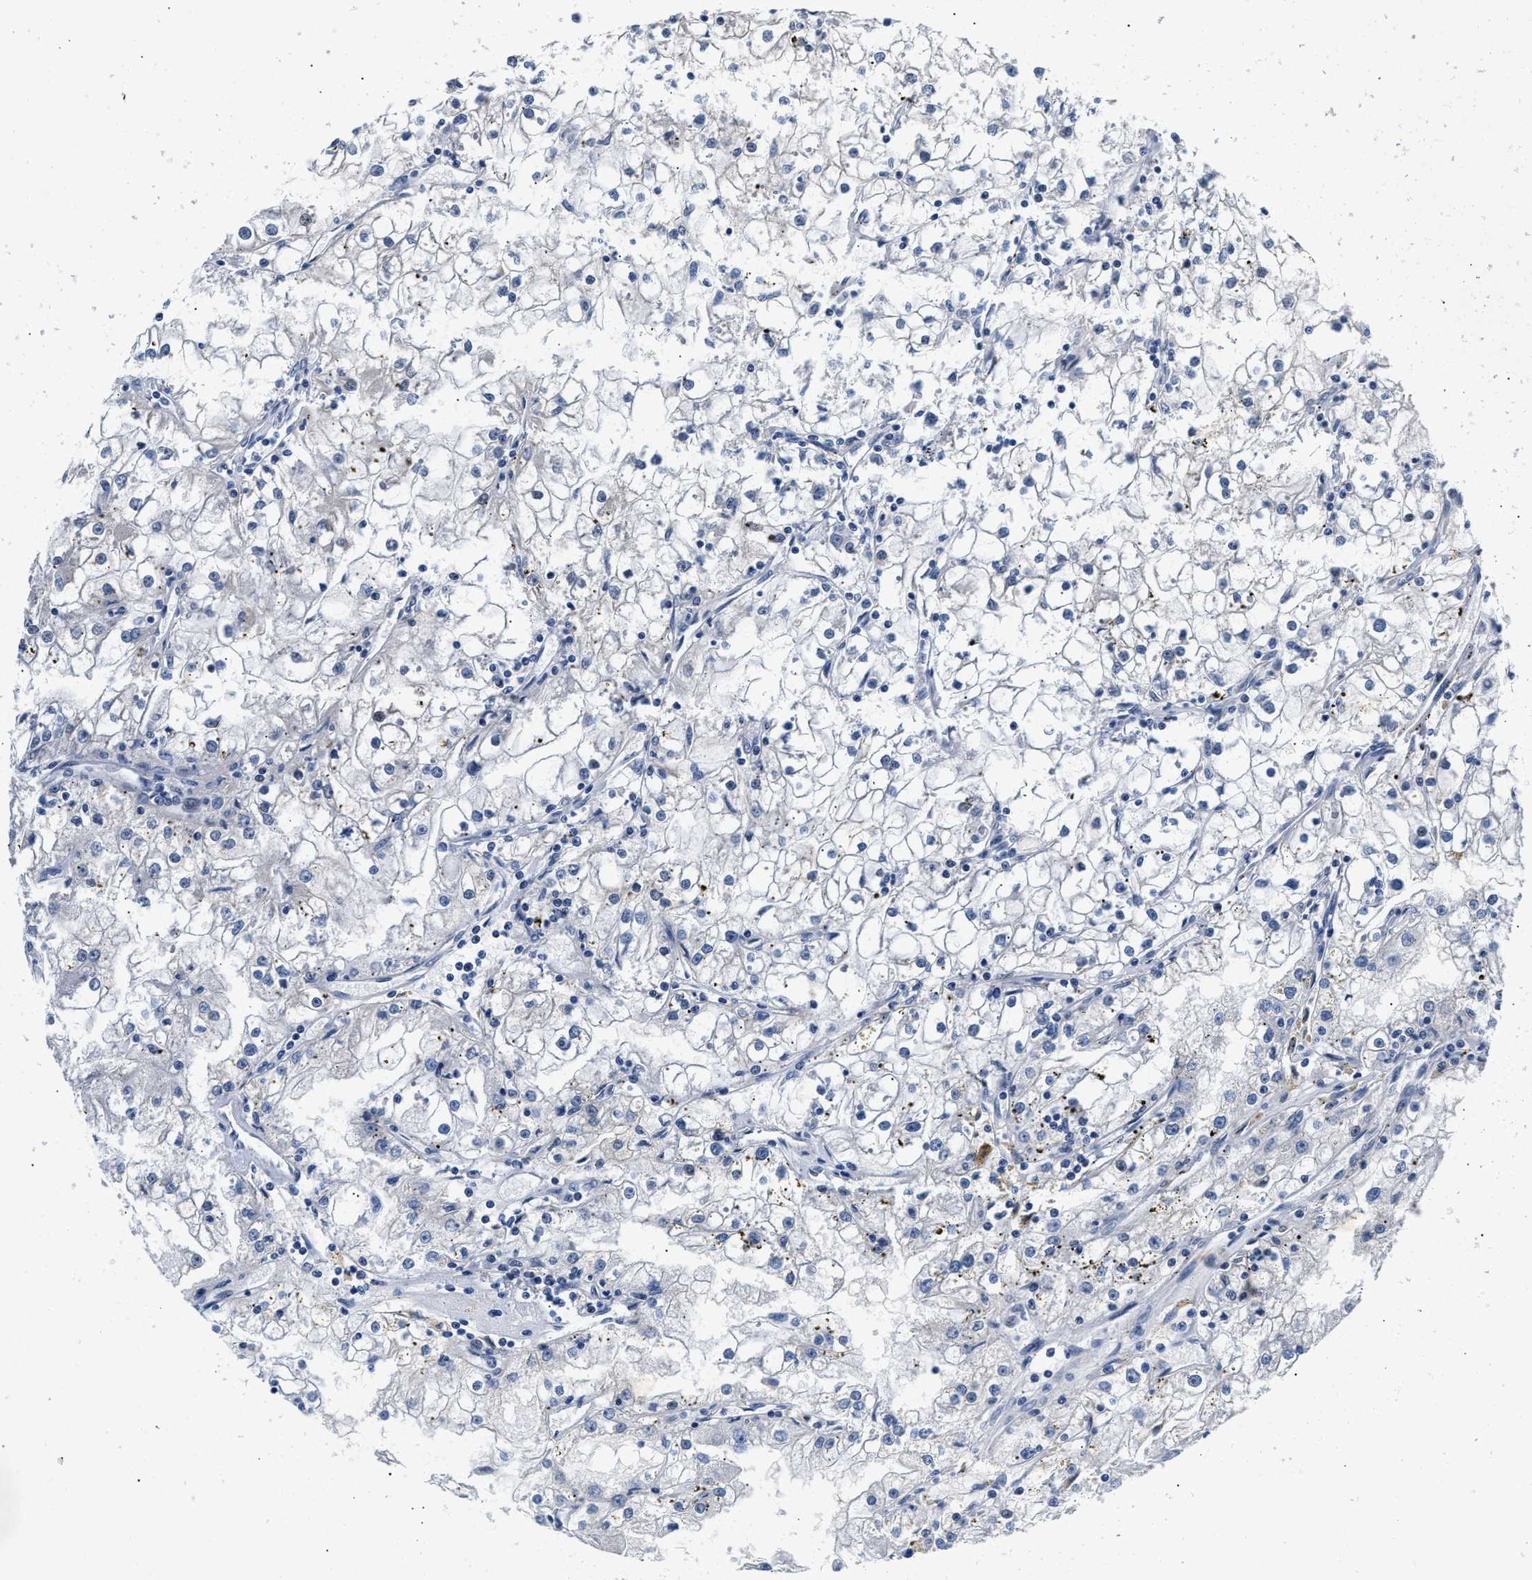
{"staining": {"intensity": "negative", "quantity": "none", "location": "none"}, "tissue": "renal cancer", "cell_type": "Tumor cells", "image_type": "cancer", "snomed": [{"axis": "morphology", "description": "Adenocarcinoma, NOS"}, {"axis": "topography", "description": "Kidney"}], "caption": "Tumor cells are negative for brown protein staining in renal cancer.", "gene": "PPM1H", "patient": {"sex": "male", "age": 56}}